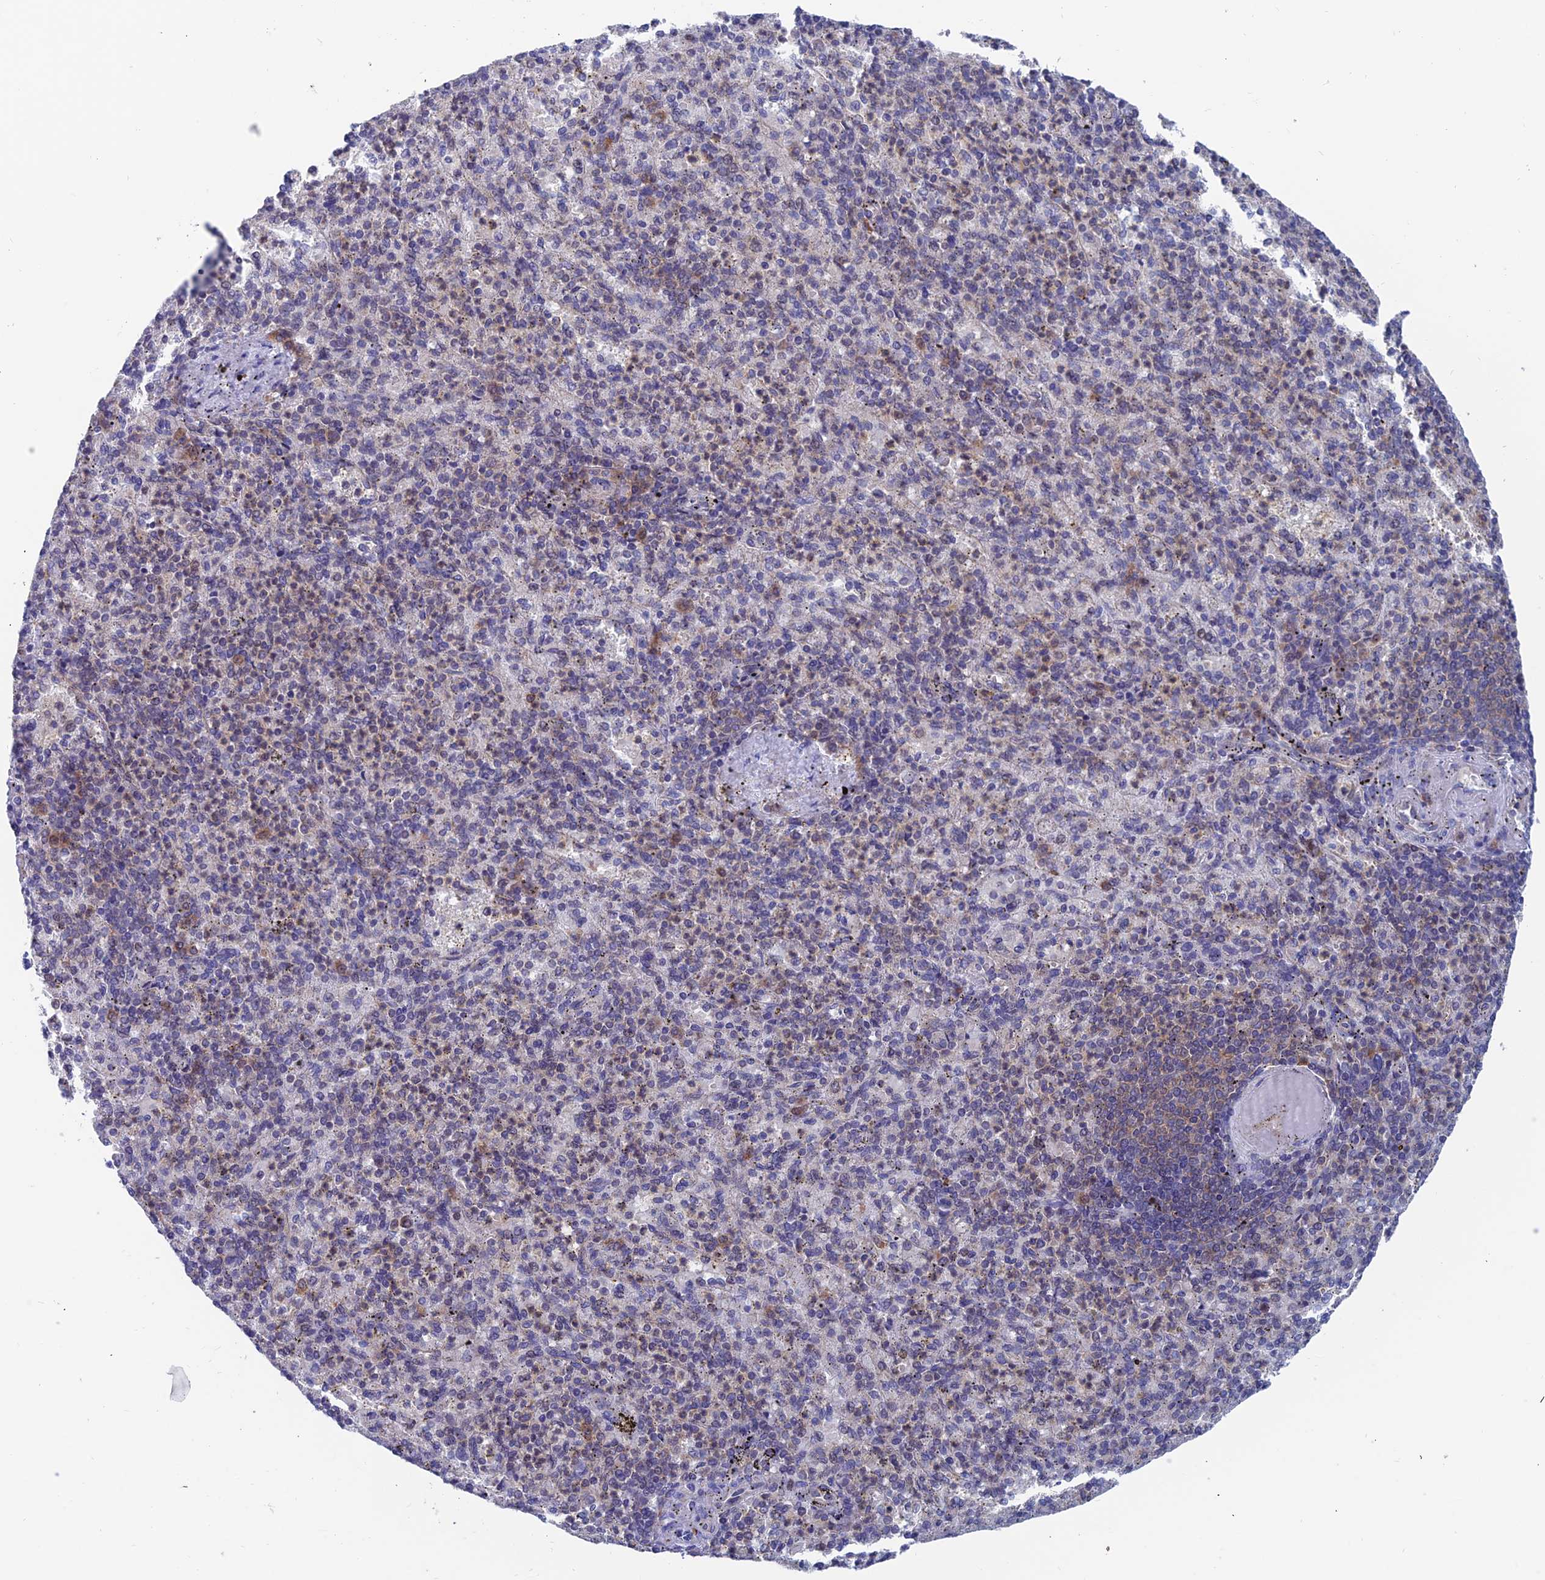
{"staining": {"intensity": "moderate", "quantity": "<25%", "location": "cytoplasmic/membranous"}, "tissue": "spleen", "cell_type": "Cells in red pulp", "image_type": "normal", "snomed": [{"axis": "morphology", "description": "Normal tissue, NOS"}, {"axis": "topography", "description": "Spleen"}], "caption": "DAB (3,3'-diaminobenzidine) immunohistochemical staining of normal spleen exhibits moderate cytoplasmic/membranous protein positivity in about <25% of cells in red pulp. The staining was performed using DAB to visualize the protein expression in brown, while the nuclei were stained in blue with hematoxylin (Magnification: 20x).", "gene": "IGBP1", "patient": {"sex": "female", "age": 74}}